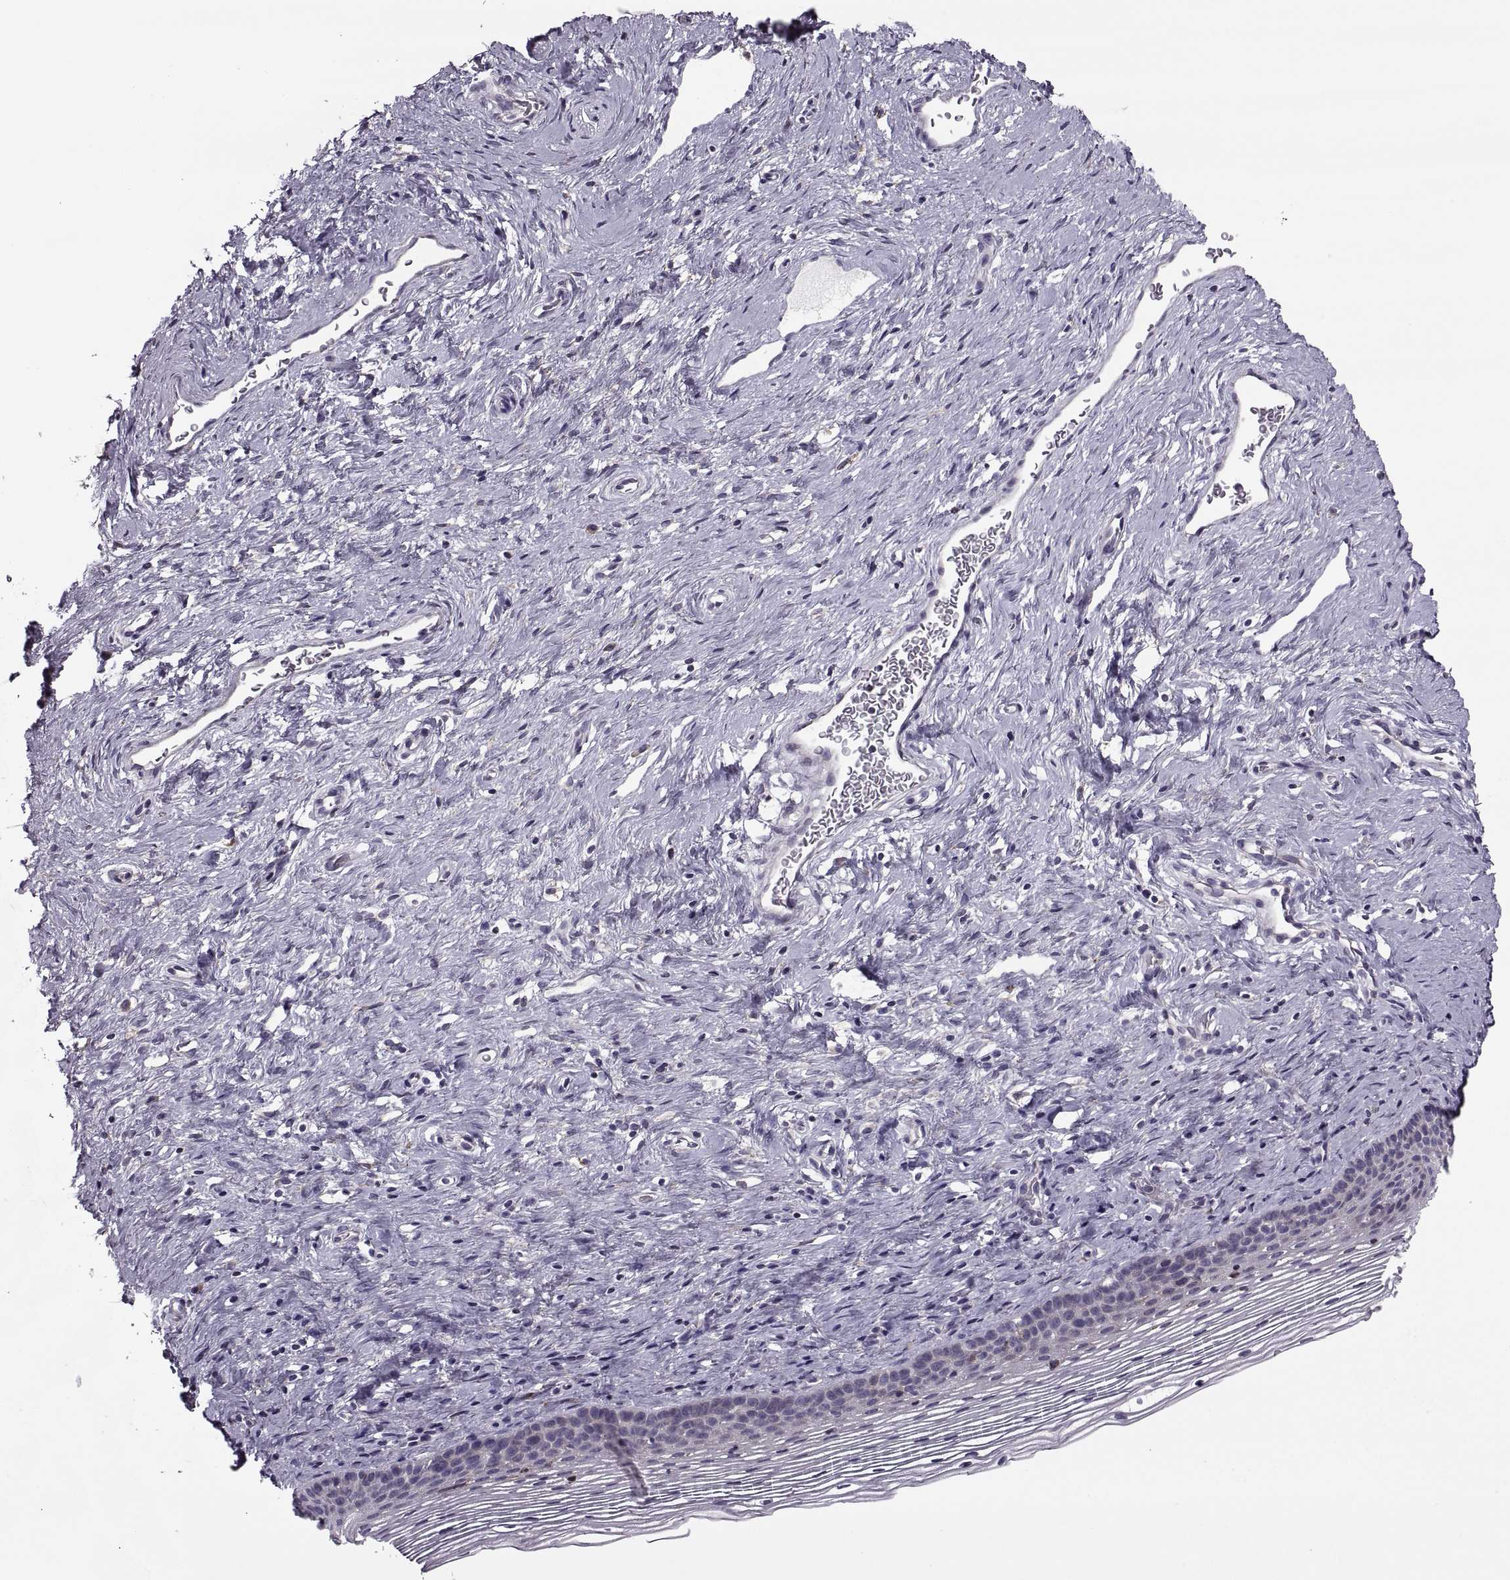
{"staining": {"intensity": "weak", "quantity": "25%-75%", "location": "cytoplasmic/membranous"}, "tissue": "cervix", "cell_type": "Glandular cells", "image_type": "normal", "snomed": [{"axis": "morphology", "description": "Normal tissue, NOS"}, {"axis": "topography", "description": "Cervix"}], "caption": "Protein expression by immunohistochemistry exhibits weak cytoplasmic/membranous positivity in approximately 25%-75% of glandular cells in benign cervix. Immunohistochemistry stains the protein in brown and the nuclei are stained blue.", "gene": "LETM2", "patient": {"sex": "female", "age": 39}}